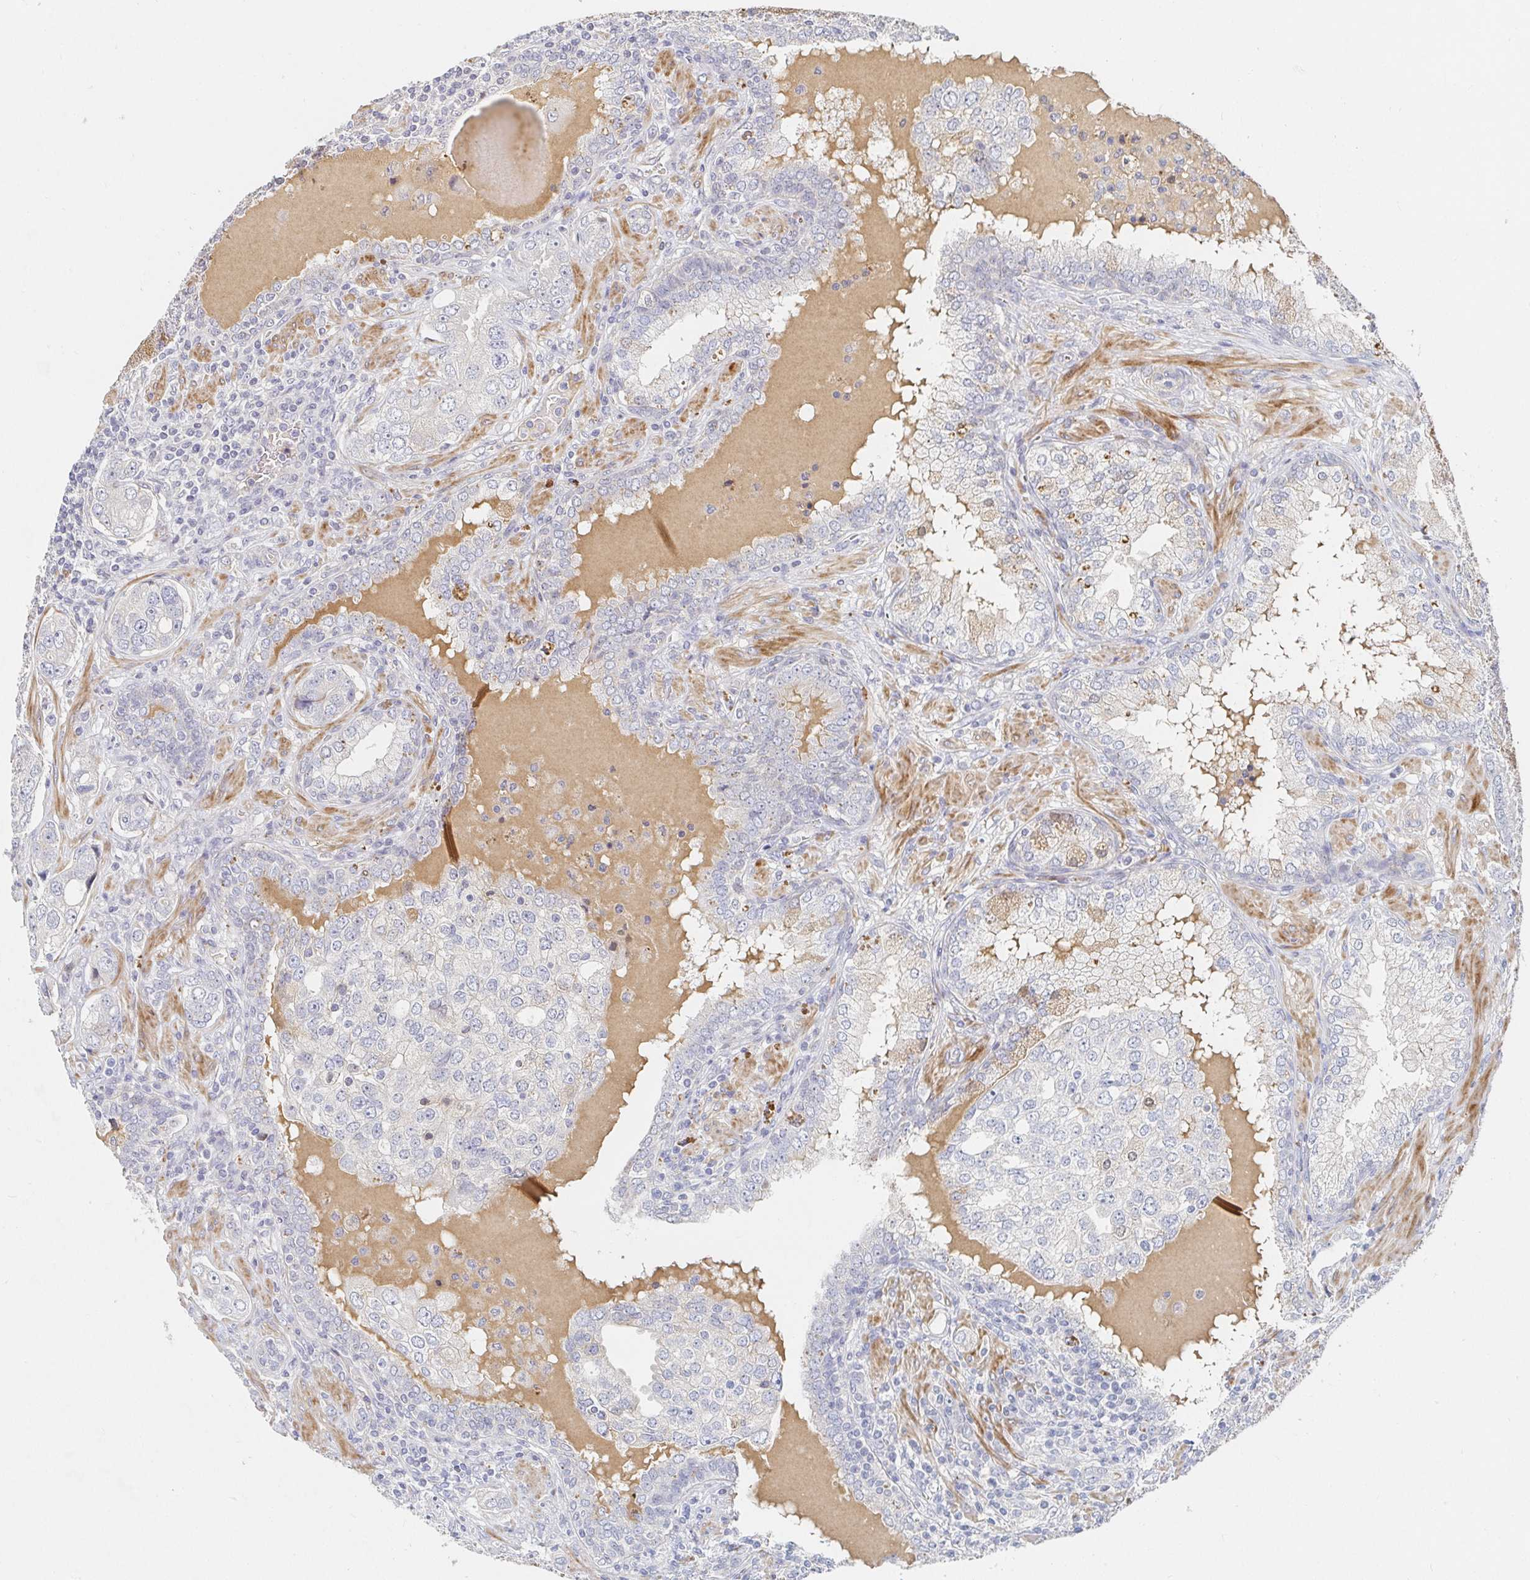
{"staining": {"intensity": "negative", "quantity": "none", "location": "none"}, "tissue": "prostate cancer", "cell_type": "Tumor cells", "image_type": "cancer", "snomed": [{"axis": "morphology", "description": "Adenocarcinoma, High grade"}, {"axis": "topography", "description": "Prostate"}], "caption": "Tumor cells are negative for brown protein staining in prostate high-grade adenocarcinoma.", "gene": "NME9", "patient": {"sex": "male", "age": 60}}